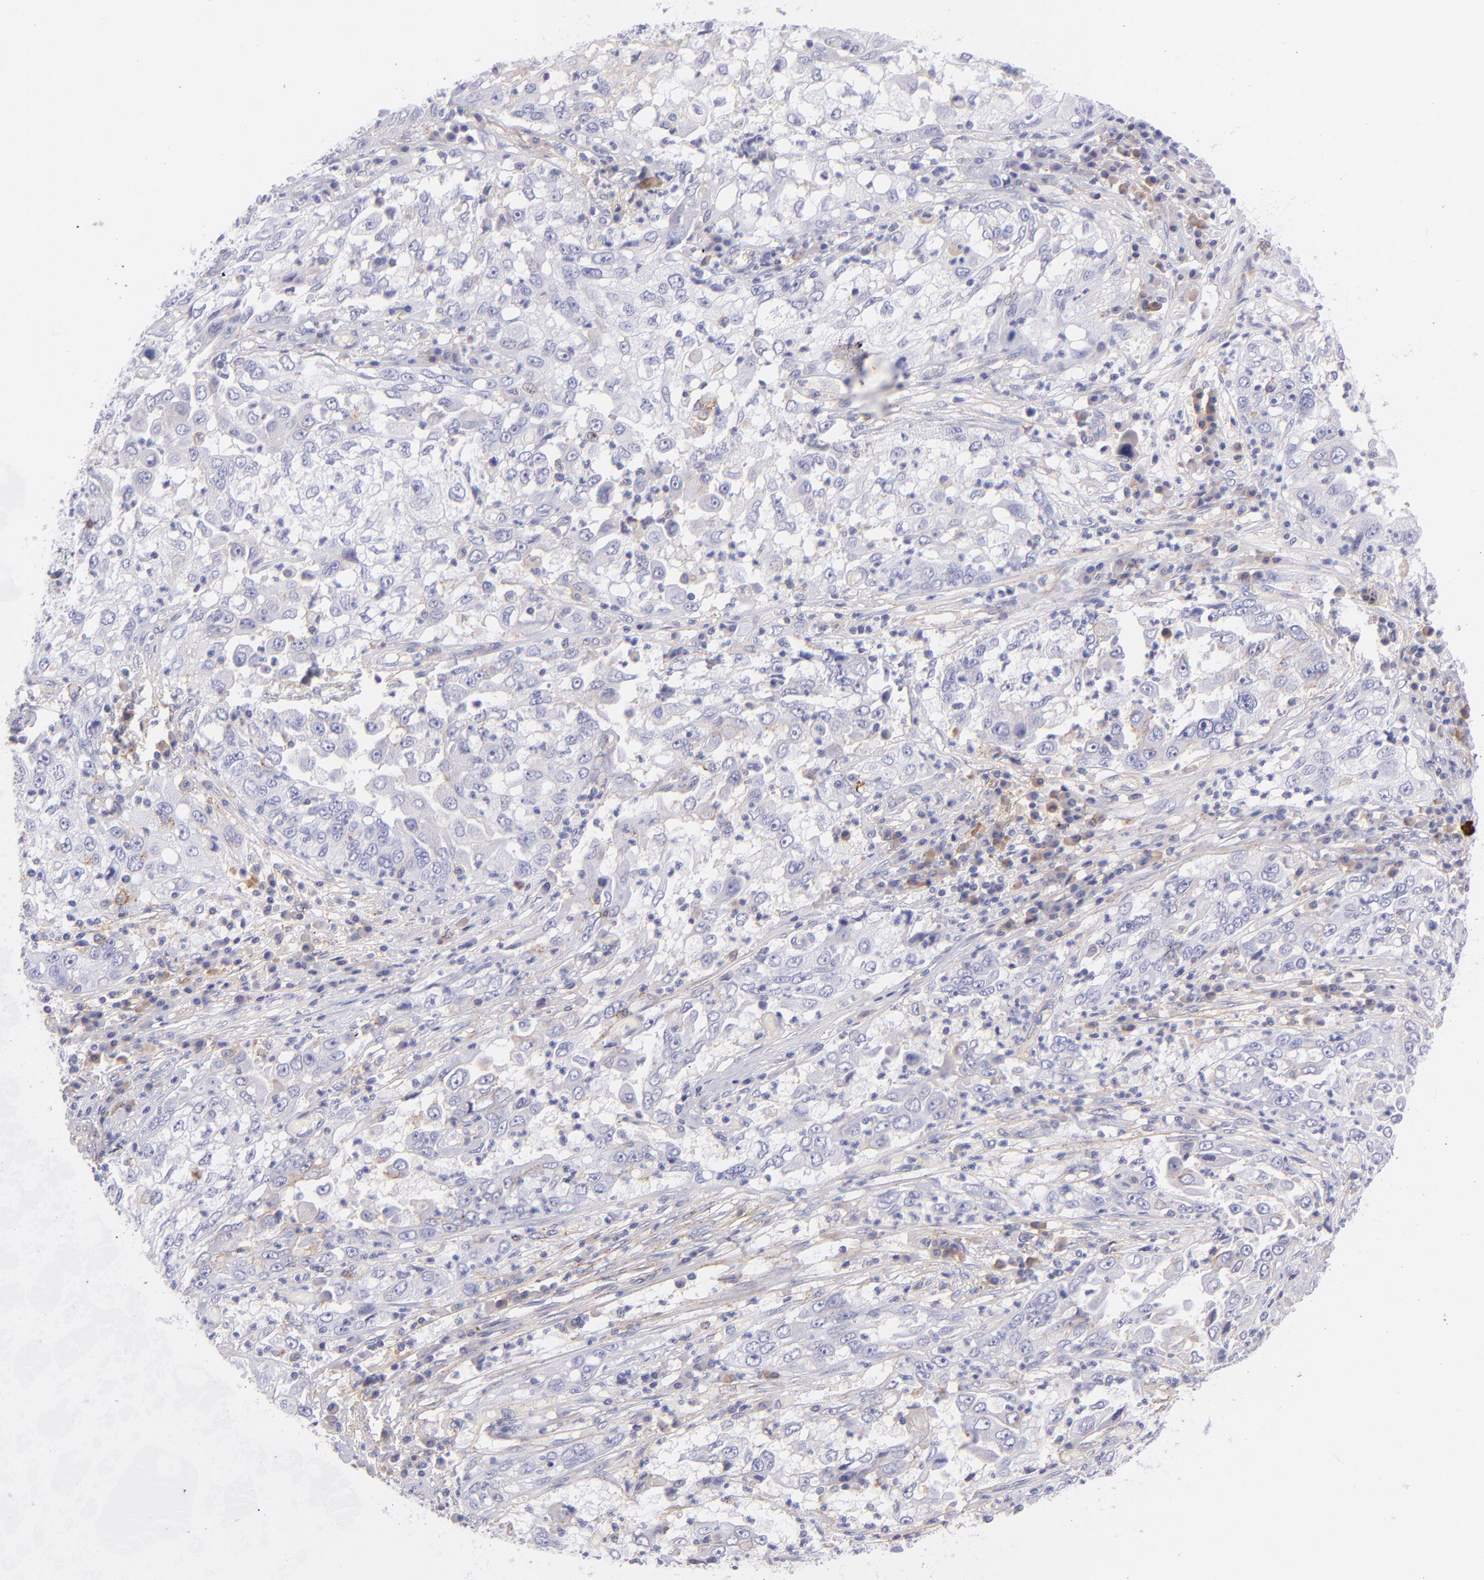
{"staining": {"intensity": "negative", "quantity": "none", "location": "none"}, "tissue": "cervical cancer", "cell_type": "Tumor cells", "image_type": "cancer", "snomed": [{"axis": "morphology", "description": "Squamous cell carcinoma, NOS"}, {"axis": "topography", "description": "Cervix"}], "caption": "Human squamous cell carcinoma (cervical) stained for a protein using immunohistochemistry (IHC) demonstrates no expression in tumor cells.", "gene": "CD81", "patient": {"sex": "female", "age": 36}}